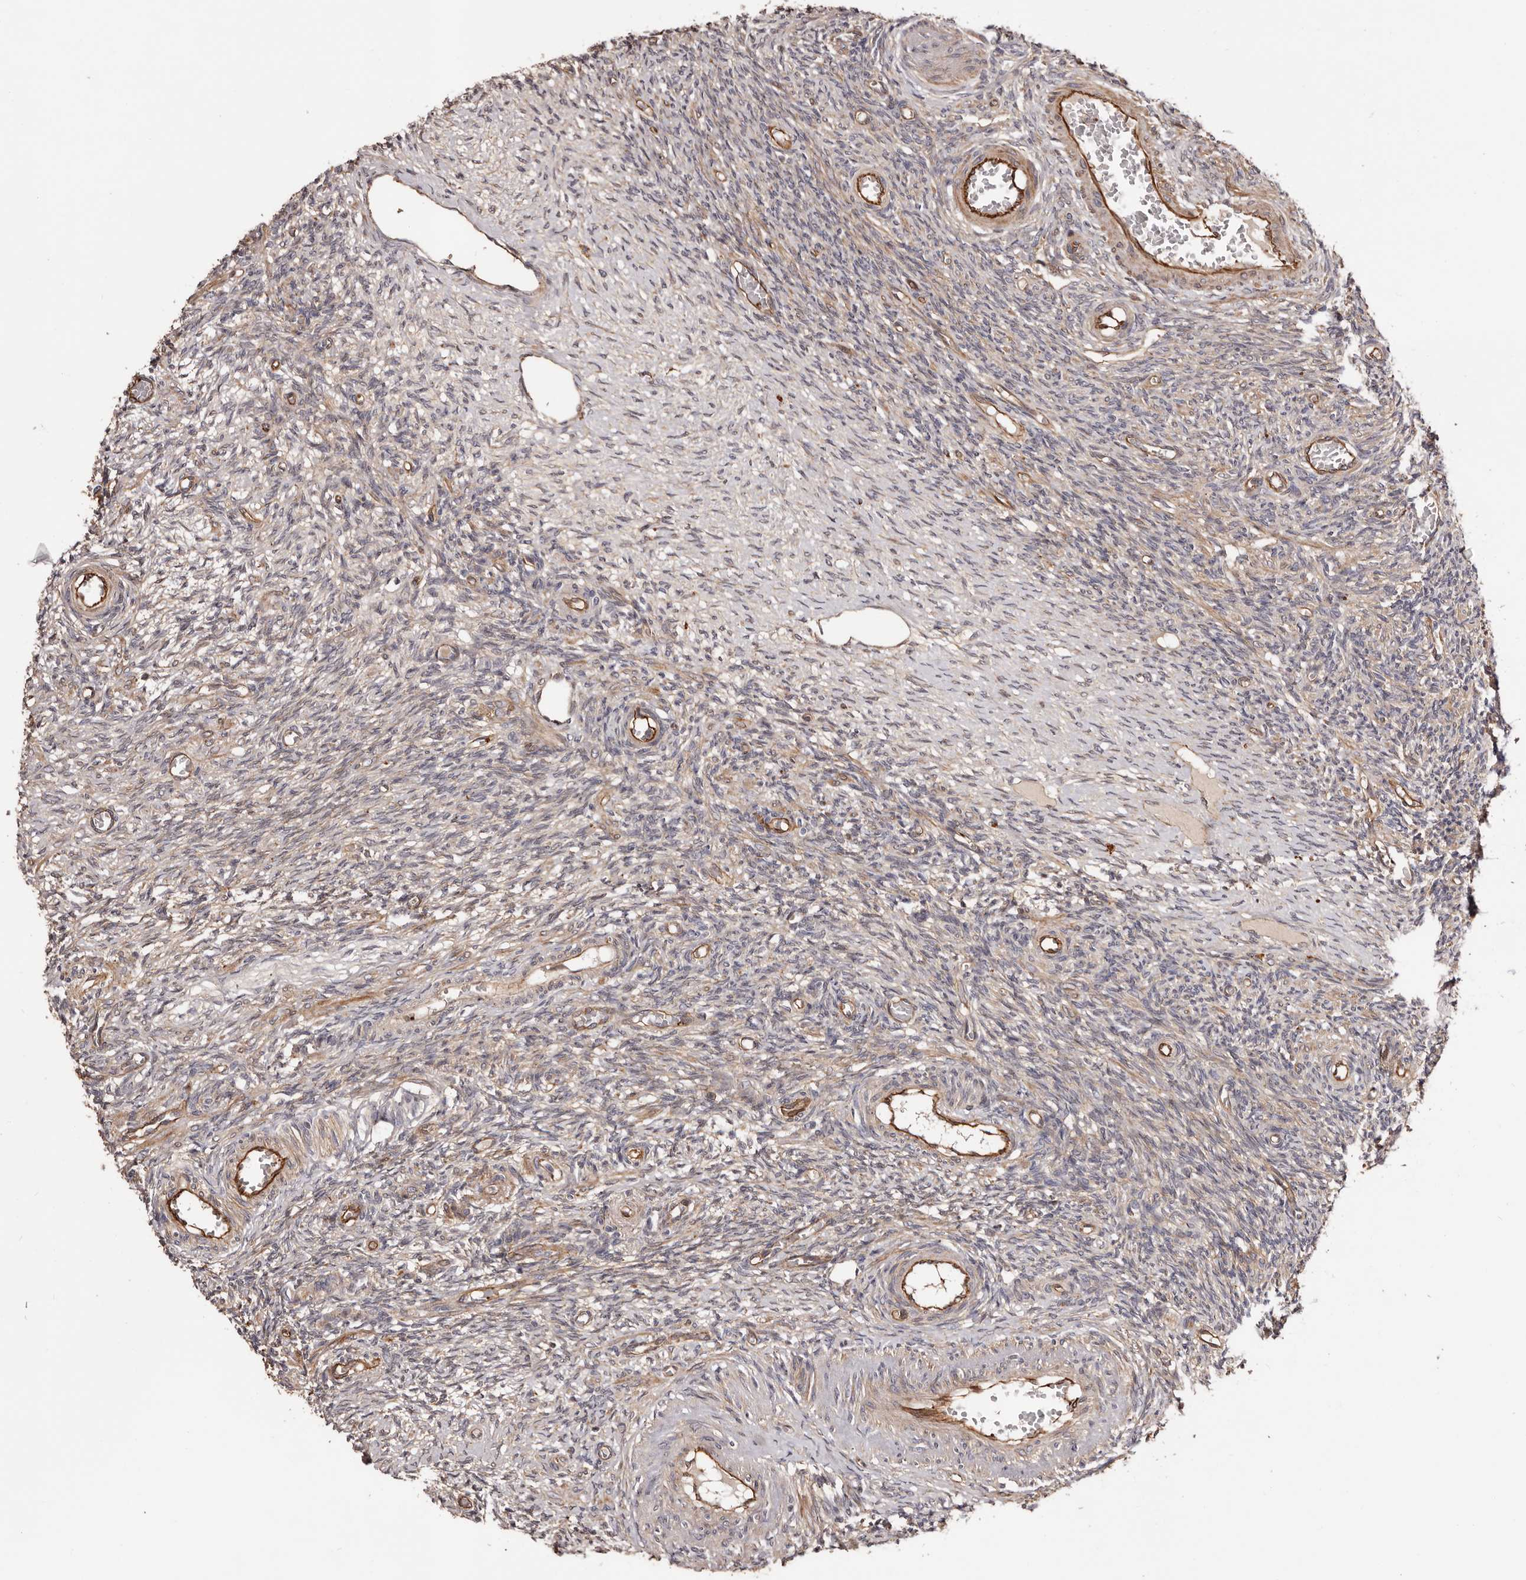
{"staining": {"intensity": "weak", "quantity": "<25%", "location": "cytoplasmic/membranous"}, "tissue": "ovary", "cell_type": "Ovarian stroma cells", "image_type": "normal", "snomed": [{"axis": "morphology", "description": "Normal tissue, NOS"}, {"axis": "topography", "description": "Ovary"}], "caption": "Protein analysis of normal ovary demonstrates no significant positivity in ovarian stroma cells. (Stains: DAB (3,3'-diaminobenzidine) immunohistochemistry (IHC) with hematoxylin counter stain, Microscopy: brightfield microscopy at high magnification).", "gene": "GTPBP1", "patient": {"sex": "female", "age": 27}}